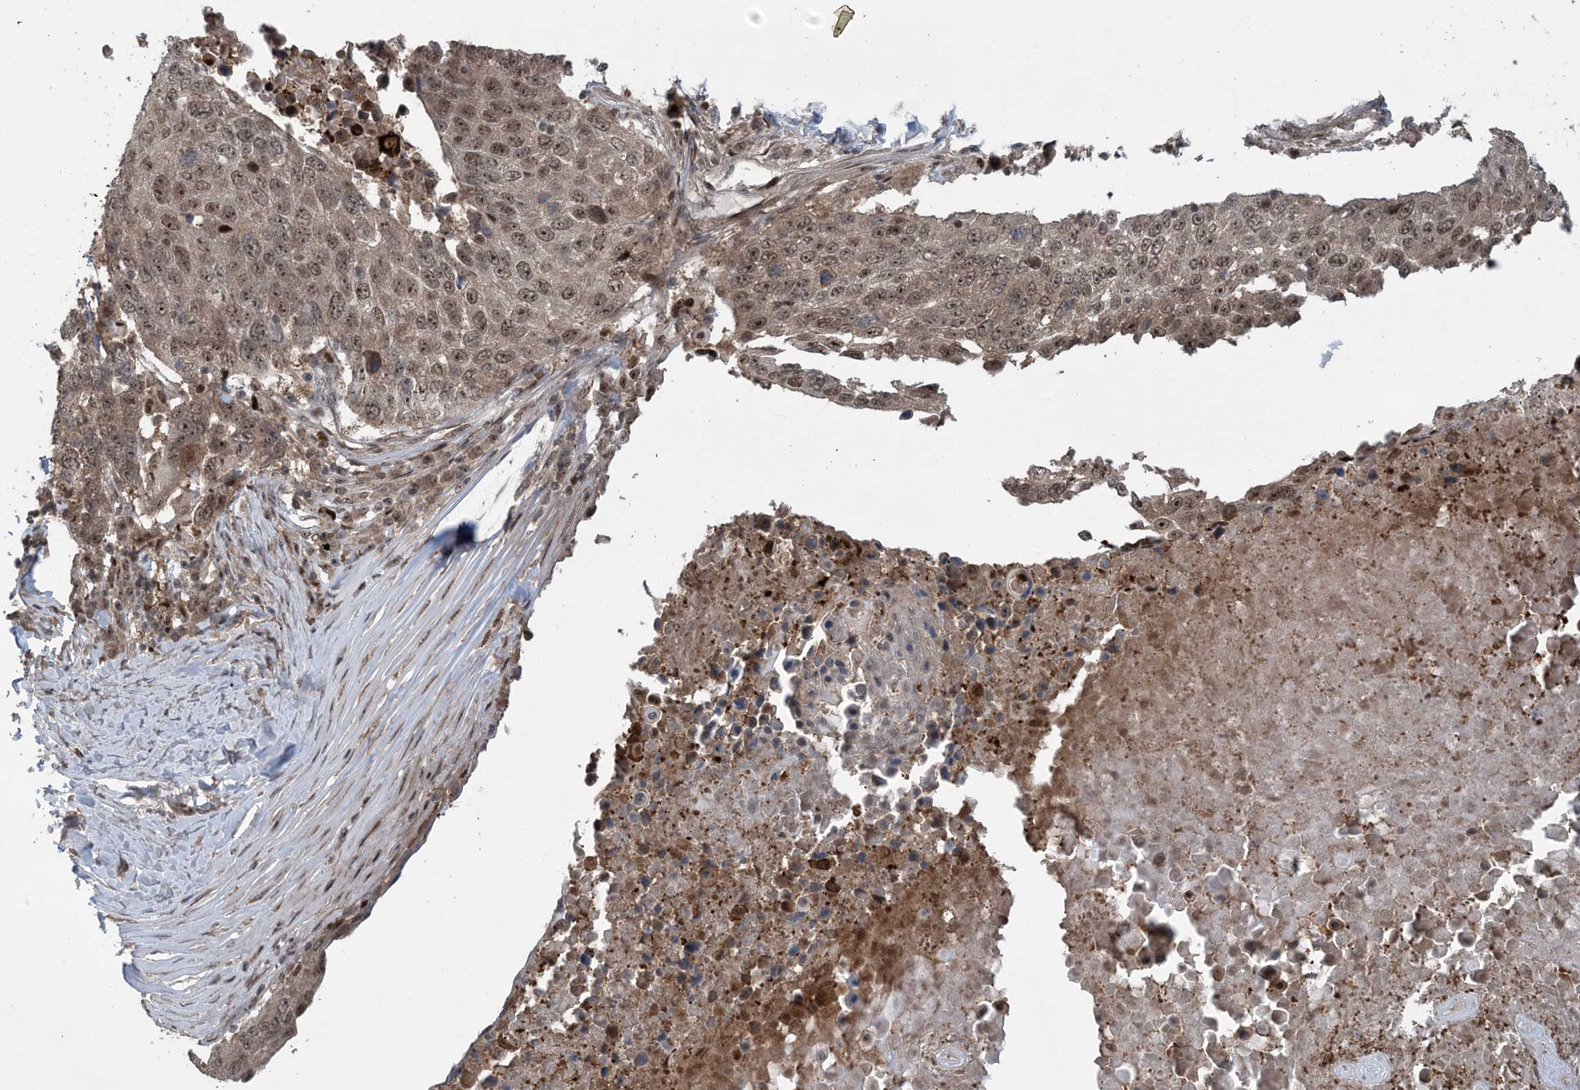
{"staining": {"intensity": "moderate", "quantity": "25%-75%", "location": "nuclear"}, "tissue": "lung cancer", "cell_type": "Tumor cells", "image_type": "cancer", "snomed": [{"axis": "morphology", "description": "Squamous cell carcinoma, NOS"}, {"axis": "topography", "description": "Lung"}], "caption": "Lung cancer (squamous cell carcinoma) stained with a protein marker reveals moderate staining in tumor cells.", "gene": "ZNF710", "patient": {"sex": "male", "age": 66}}